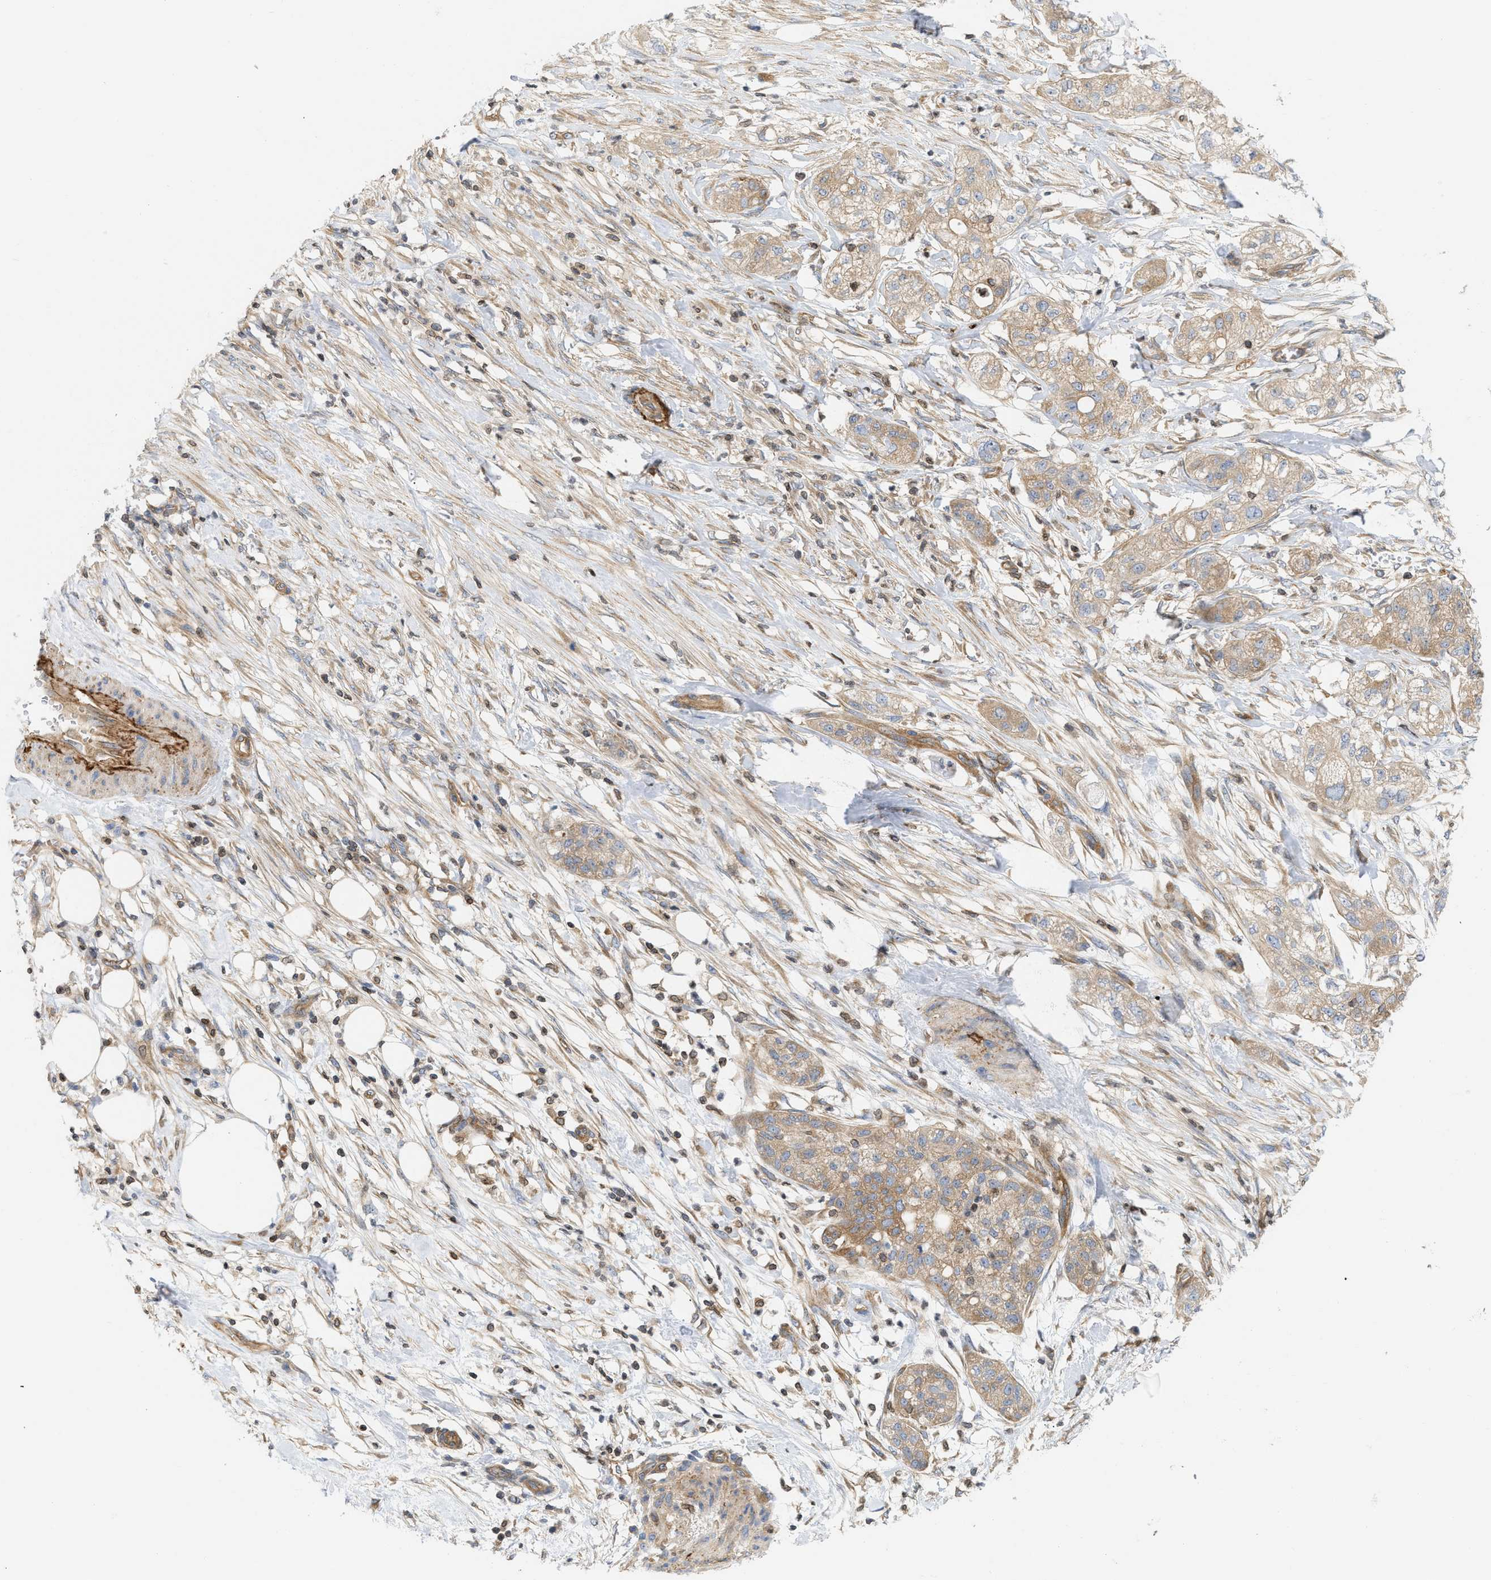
{"staining": {"intensity": "moderate", "quantity": ">75%", "location": "cytoplasmic/membranous"}, "tissue": "pancreatic cancer", "cell_type": "Tumor cells", "image_type": "cancer", "snomed": [{"axis": "morphology", "description": "Adenocarcinoma, NOS"}, {"axis": "topography", "description": "Pancreas"}], "caption": "Pancreatic cancer (adenocarcinoma) stained for a protein demonstrates moderate cytoplasmic/membranous positivity in tumor cells.", "gene": "STRN", "patient": {"sex": "female", "age": 78}}